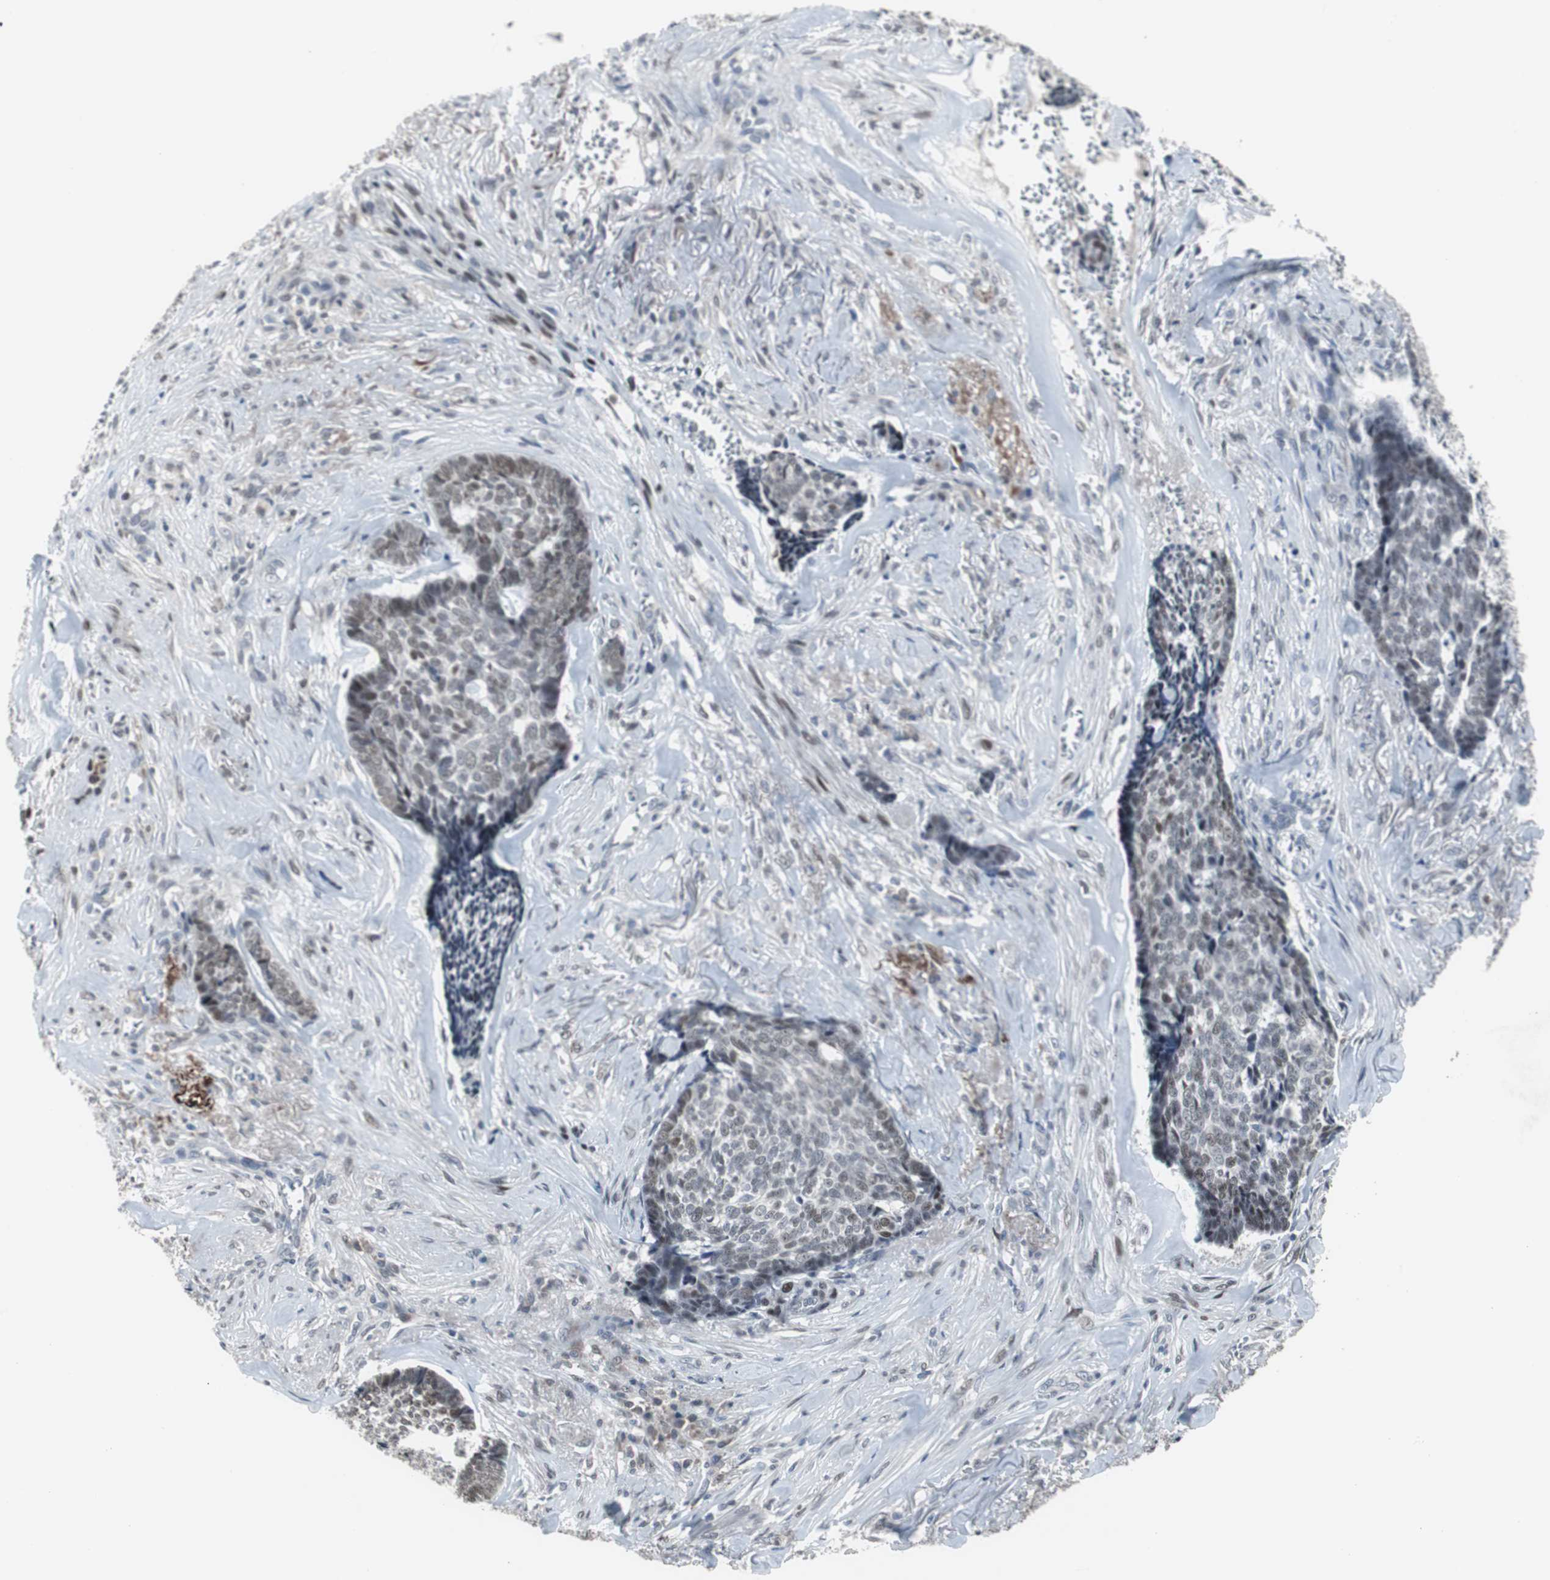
{"staining": {"intensity": "weak", "quantity": ">75%", "location": "nuclear"}, "tissue": "skin cancer", "cell_type": "Tumor cells", "image_type": "cancer", "snomed": [{"axis": "morphology", "description": "Basal cell carcinoma"}, {"axis": "topography", "description": "Skin"}], "caption": "Tumor cells display low levels of weak nuclear staining in about >75% of cells in human skin basal cell carcinoma. The staining is performed using DAB (3,3'-diaminobenzidine) brown chromogen to label protein expression. The nuclei are counter-stained blue using hematoxylin.", "gene": "FOXP4", "patient": {"sex": "male", "age": 84}}